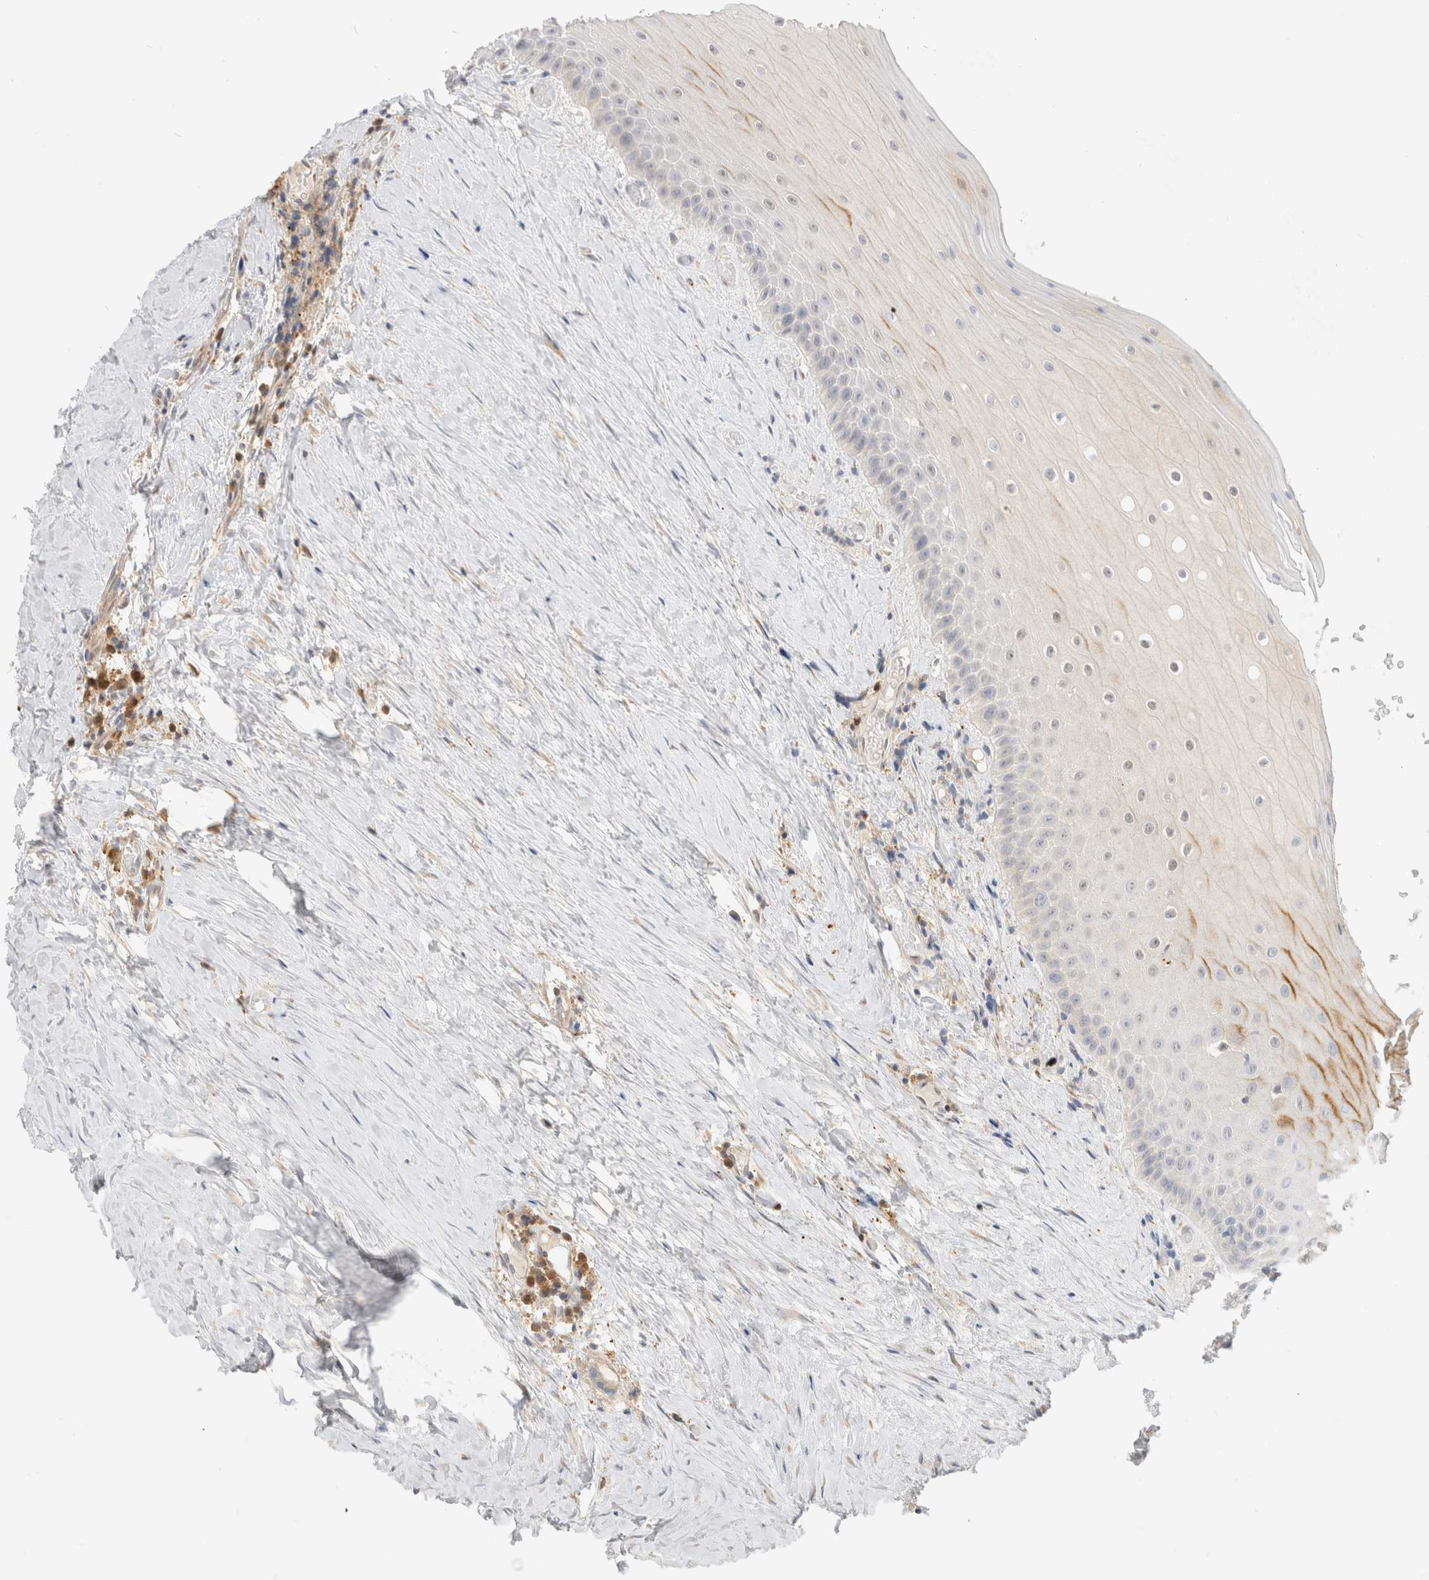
{"staining": {"intensity": "negative", "quantity": "none", "location": "none"}, "tissue": "oral mucosa", "cell_type": "Squamous epithelial cells", "image_type": "normal", "snomed": [{"axis": "morphology", "description": "Normal tissue, NOS"}, {"axis": "topography", "description": "Skeletal muscle"}, {"axis": "topography", "description": "Oral tissue"}, {"axis": "topography", "description": "Peripheral nerve tissue"}], "caption": "Immunohistochemical staining of normal human oral mucosa demonstrates no significant expression in squamous epithelial cells.", "gene": "EFCAB13", "patient": {"sex": "female", "age": 84}}